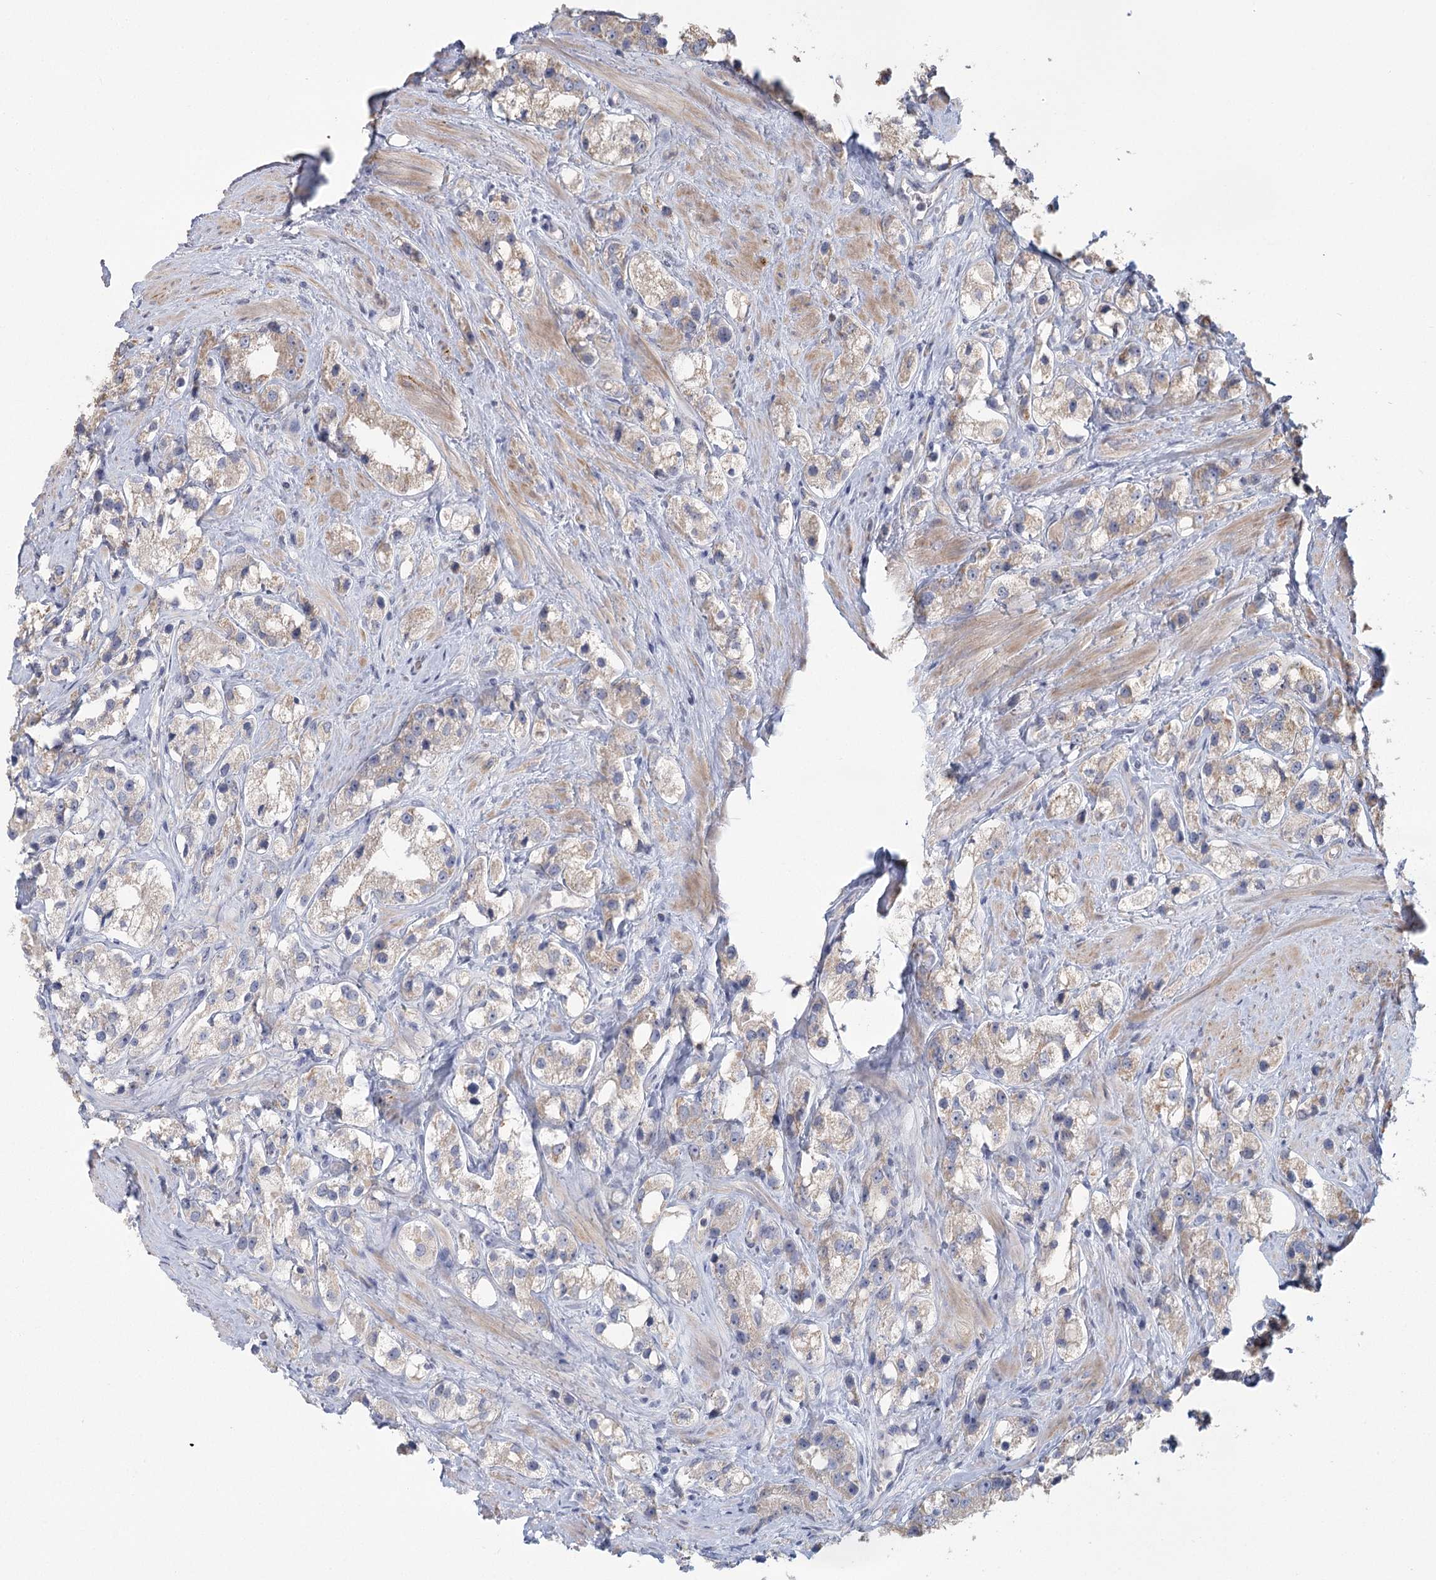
{"staining": {"intensity": "negative", "quantity": "none", "location": "none"}, "tissue": "prostate cancer", "cell_type": "Tumor cells", "image_type": "cancer", "snomed": [{"axis": "morphology", "description": "Adenocarcinoma, NOS"}, {"axis": "topography", "description": "Prostate"}], "caption": "Immunohistochemical staining of adenocarcinoma (prostate) shows no significant staining in tumor cells.", "gene": "CNTLN", "patient": {"sex": "male", "age": 79}}